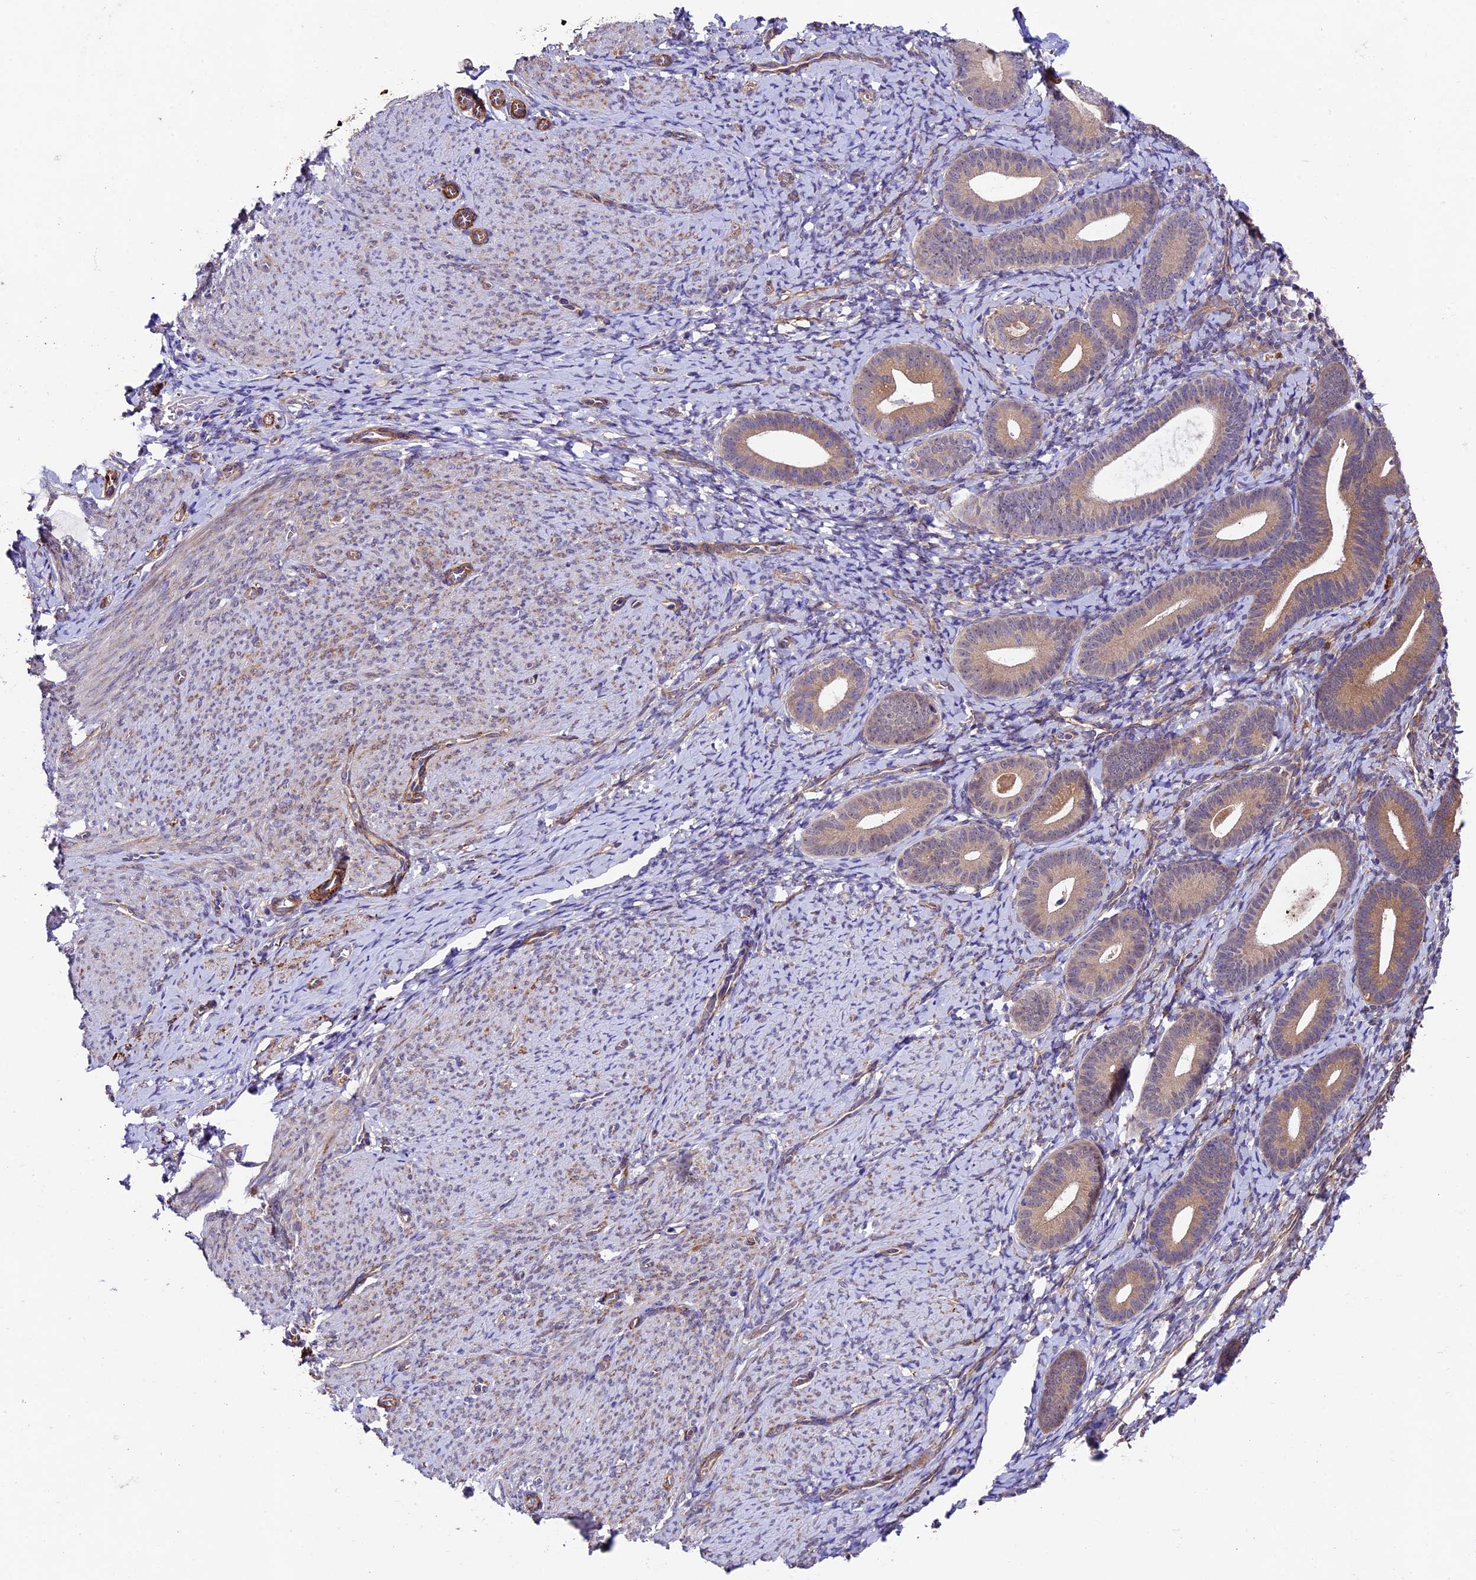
{"staining": {"intensity": "negative", "quantity": "none", "location": "none"}, "tissue": "endometrium", "cell_type": "Cells in endometrial stroma", "image_type": "normal", "snomed": [{"axis": "morphology", "description": "Normal tissue, NOS"}, {"axis": "topography", "description": "Endometrium"}], "caption": "There is no significant positivity in cells in endometrial stroma of endometrium. The staining is performed using DAB brown chromogen with nuclei counter-stained in using hematoxylin.", "gene": "LSM7", "patient": {"sex": "female", "age": 65}}